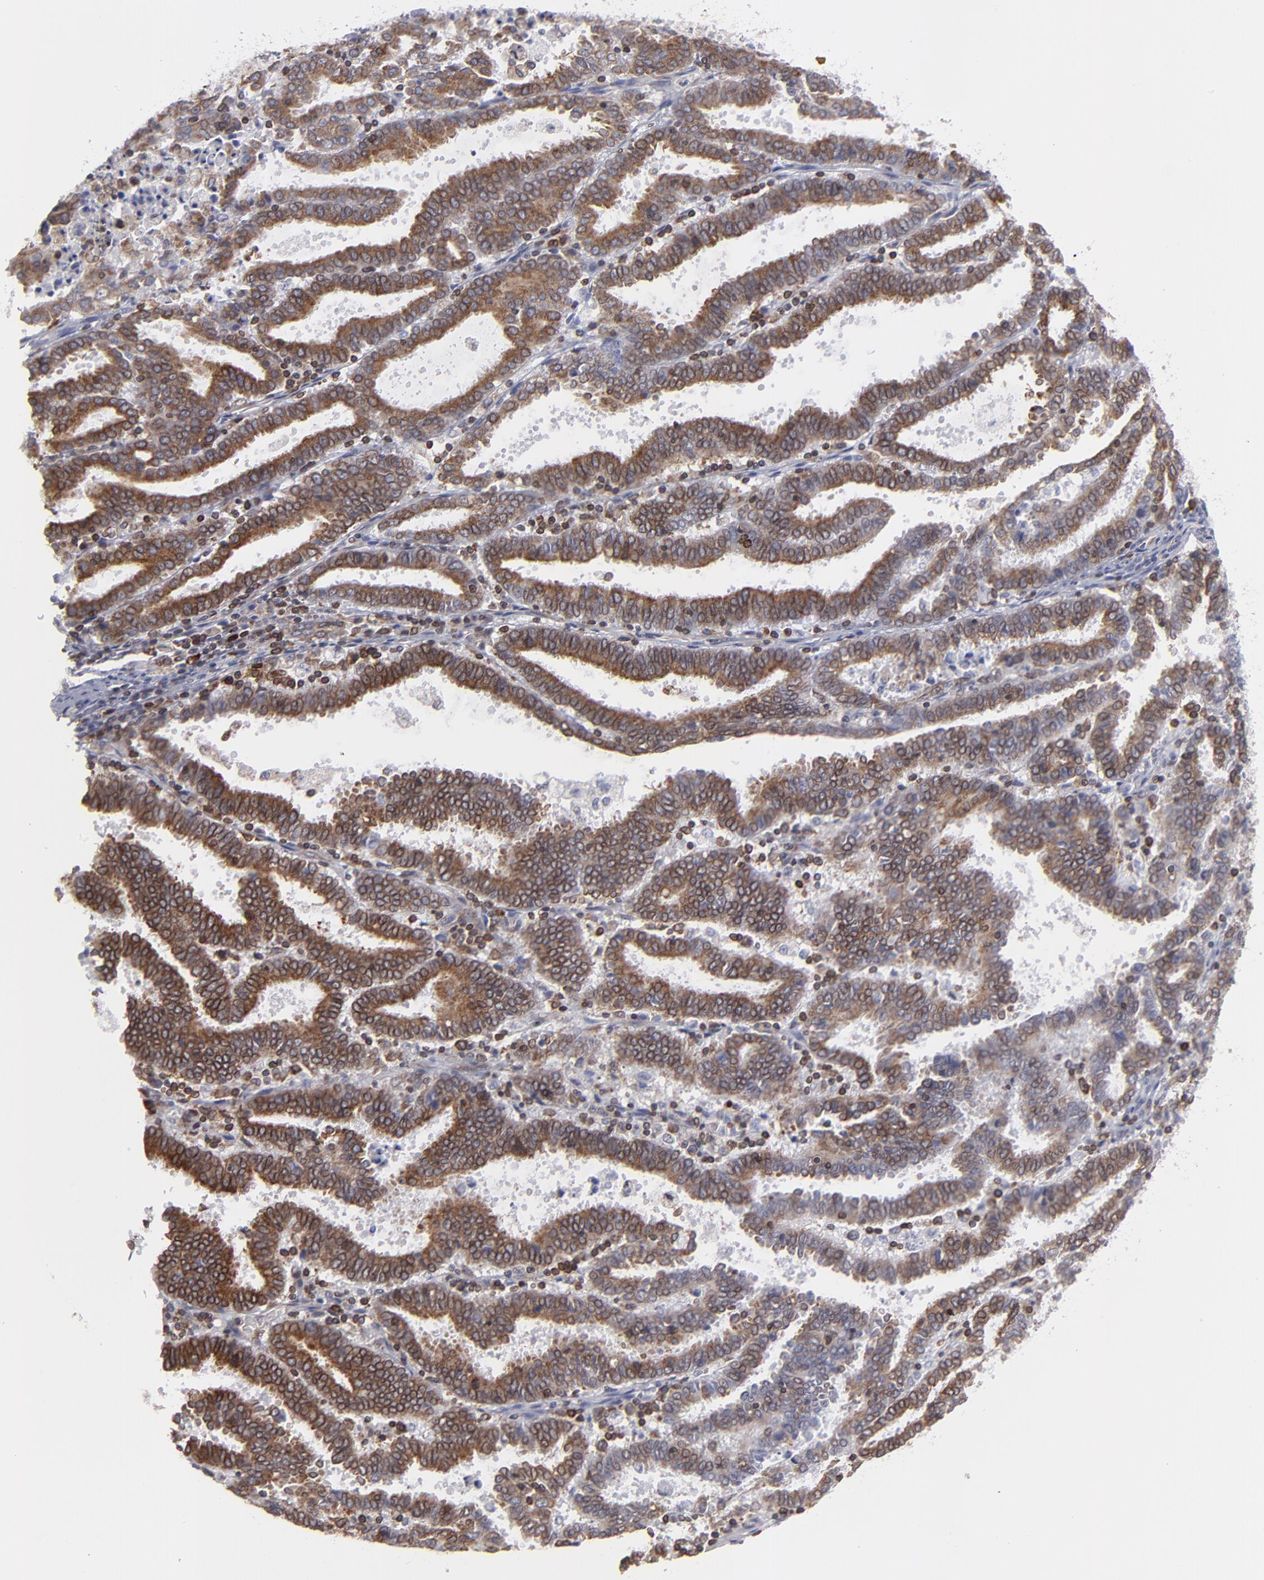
{"staining": {"intensity": "strong", "quantity": ">75%", "location": "cytoplasmic/membranous"}, "tissue": "endometrial cancer", "cell_type": "Tumor cells", "image_type": "cancer", "snomed": [{"axis": "morphology", "description": "Adenocarcinoma, NOS"}, {"axis": "topography", "description": "Uterus"}], "caption": "Endometrial adenocarcinoma tissue exhibits strong cytoplasmic/membranous expression in about >75% of tumor cells, visualized by immunohistochemistry.", "gene": "TMX1", "patient": {"sex": "female", "age": 83}}